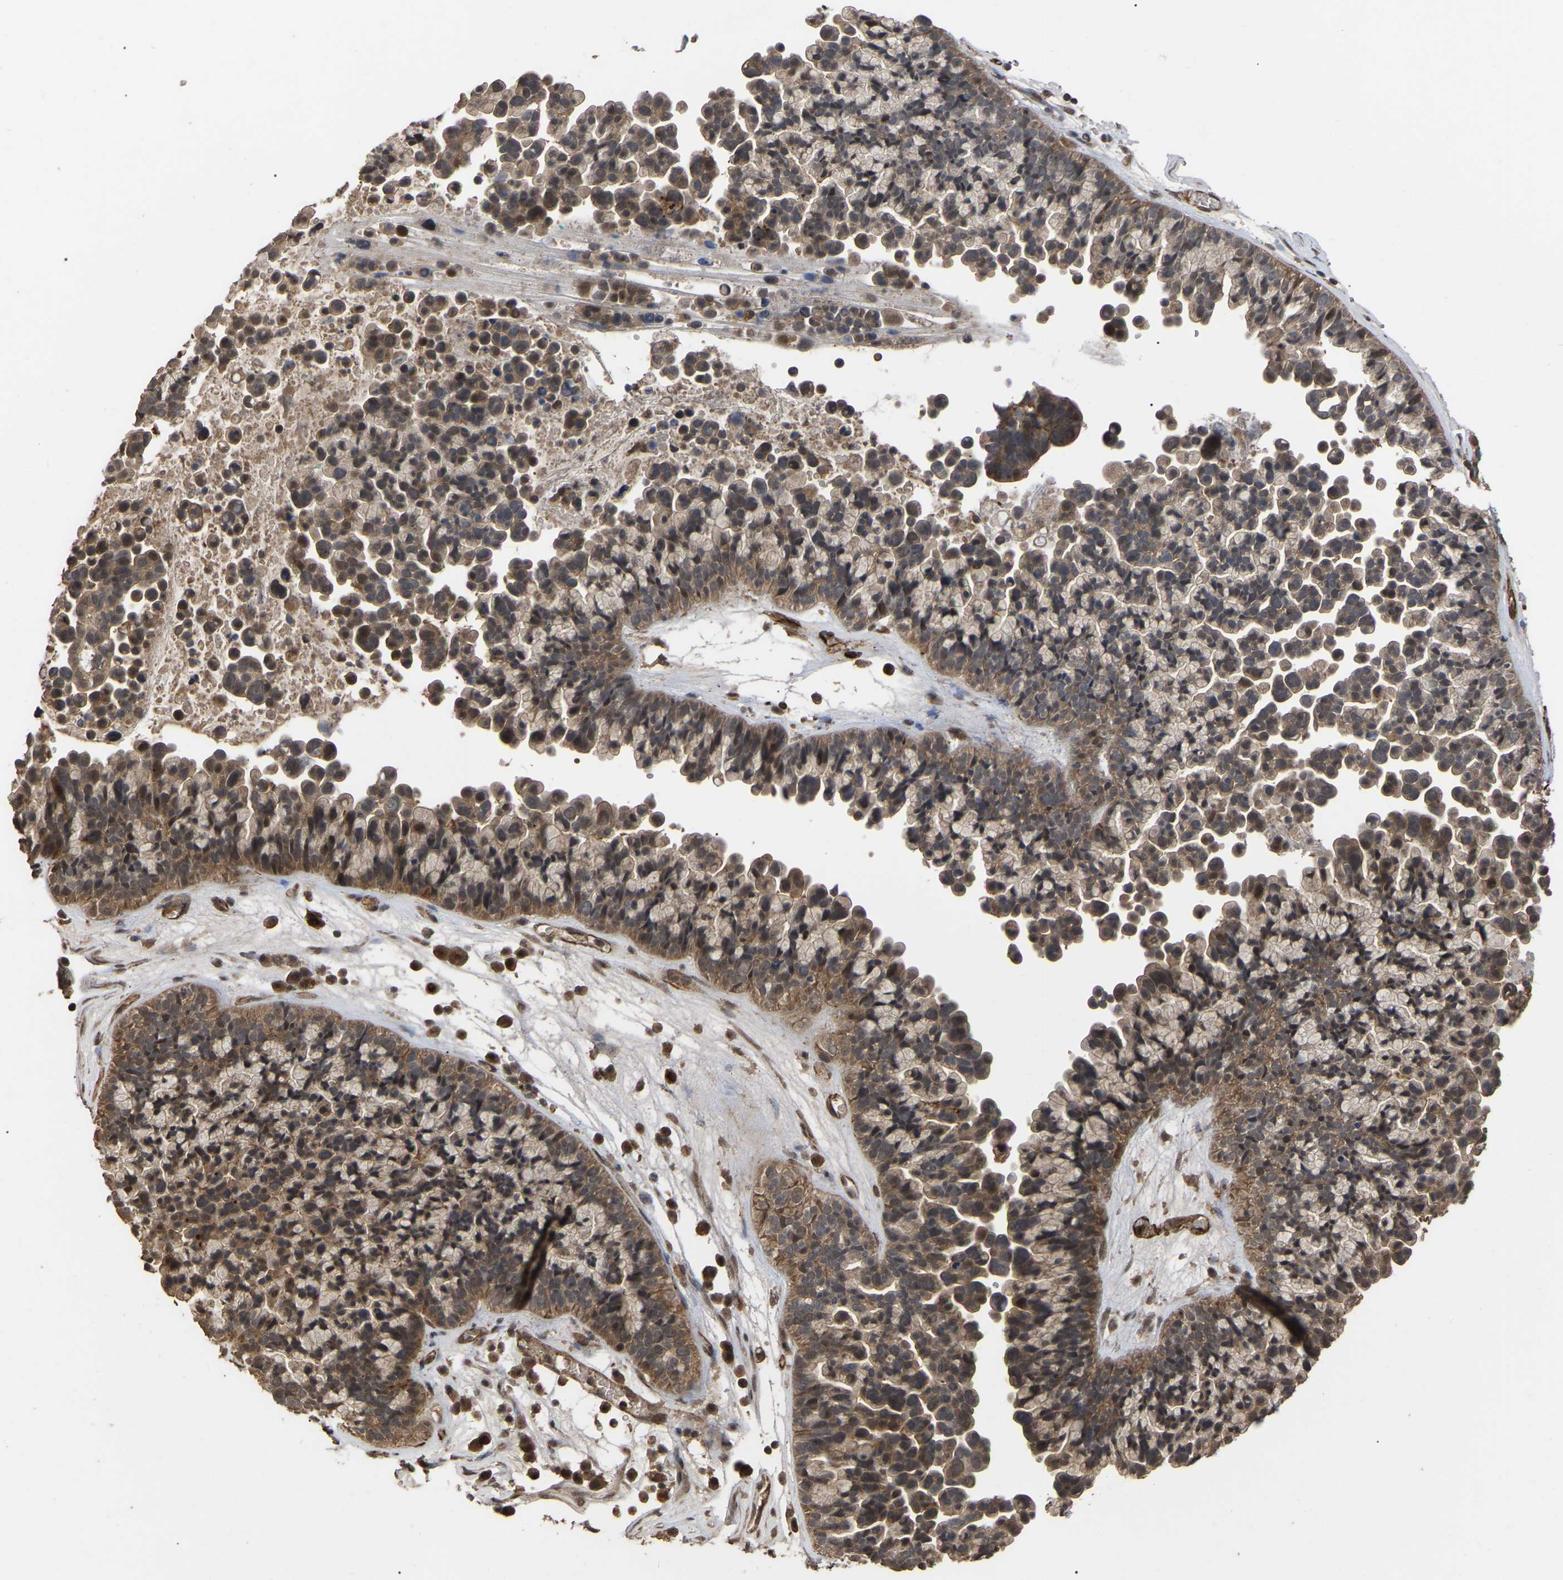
{"staining": {"intensity": "moderate", "quantity": ">75%", "location": "cytoplasmic/membranous"}, "tissue": "ovarian cancer", "cell_type": "Tumor cells", "image_type": "cancer", "snomed": [{"axis": "morphology", "description": "Cystadenocarcinoma, serous, NOS"}, {"axis": "topography", "description": "Ovary"}], "caption": "Brown immunohistochemical staining in ovarian cancer (serous cystadenocarcinoma) exhibits moderate cytoplasmic/membranous expression in about >75% of tumor cells.", "gene": "FAM161B", "patient": {"sex": "female", "age": 56}}